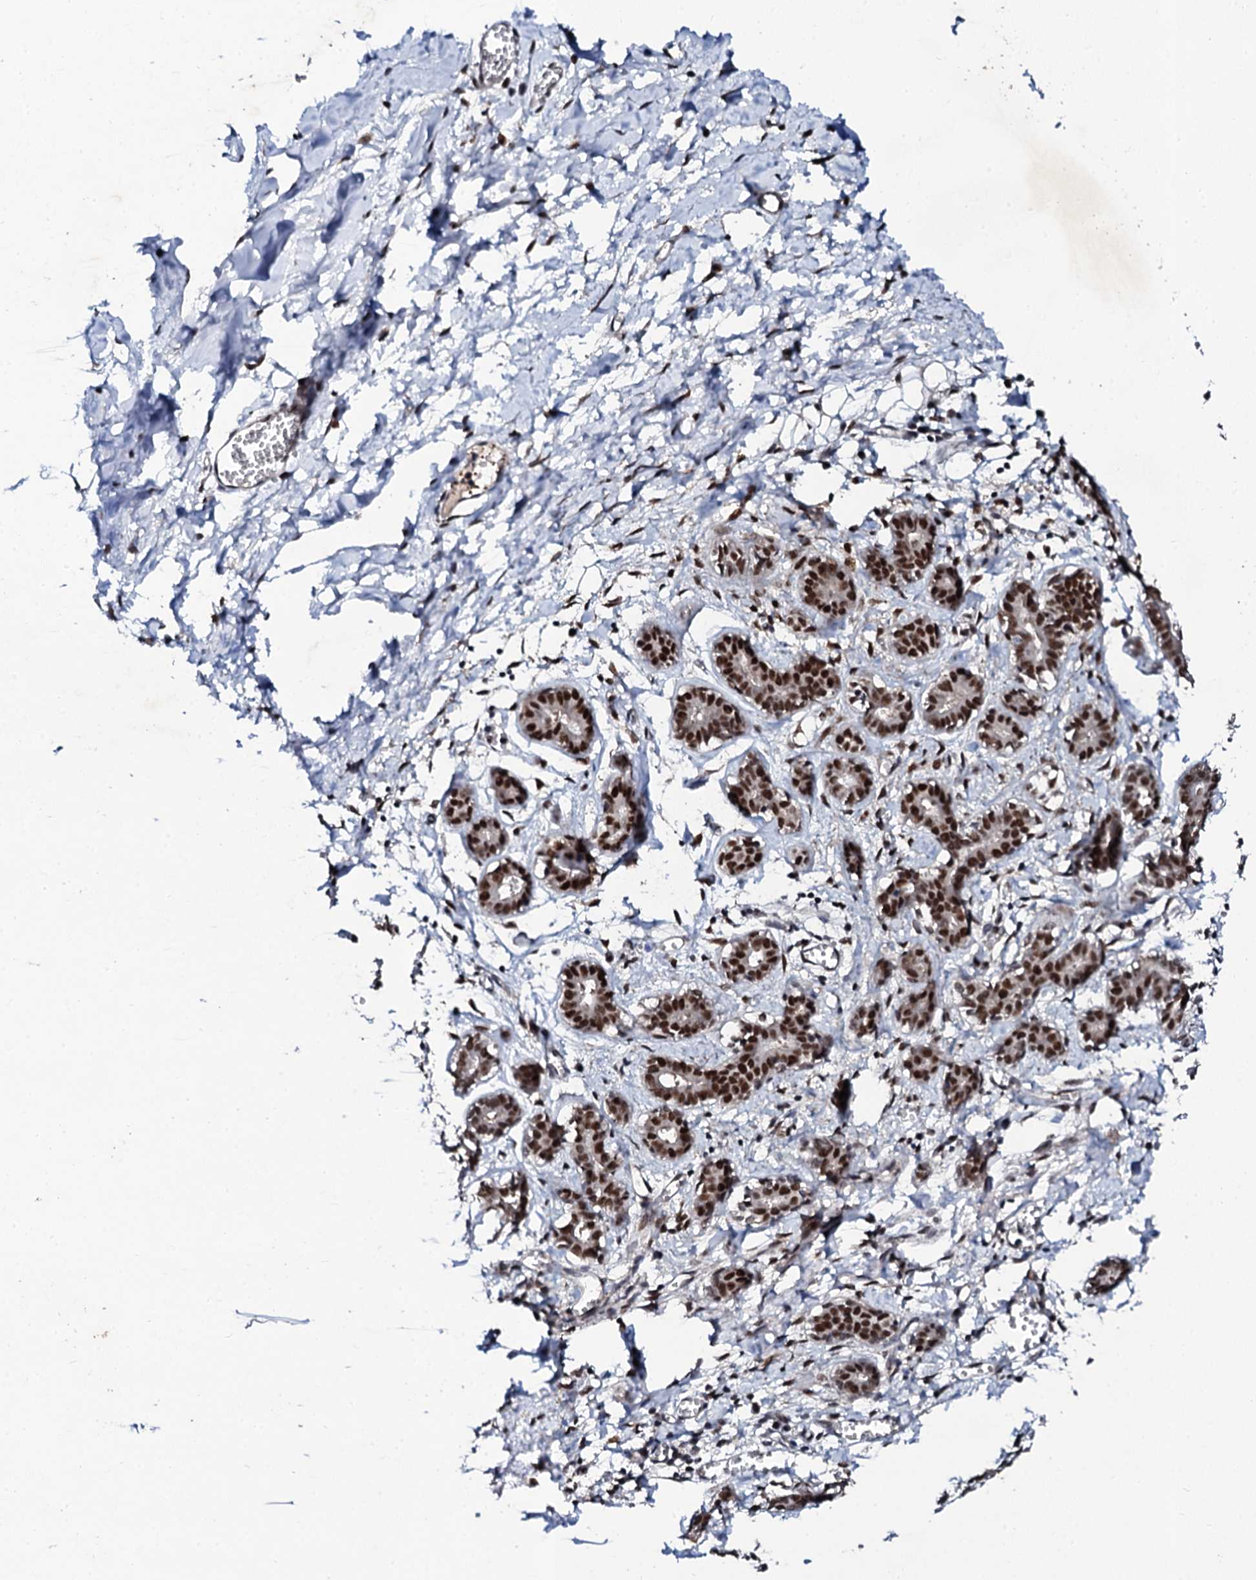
{"staining": {"intensity": "moderate", "quantity": ">75%", "location": "nuclear"}, "tissue": "breast", "cell_type": "Adipocytes", "image_type": "normal", "snomed": [{"axis": "morphology", "description": "Normal tissue, NOS"}, {"axis": "topography", "description": "Breast"}], "caption": "This is a micrograph of immunohistochemistry (IHC) staining of normal breast, which shows moderate staining in the nuclear of adipocytes.", "gene": "CSTF3", "patient": {"sex": "female", "age": 27}}